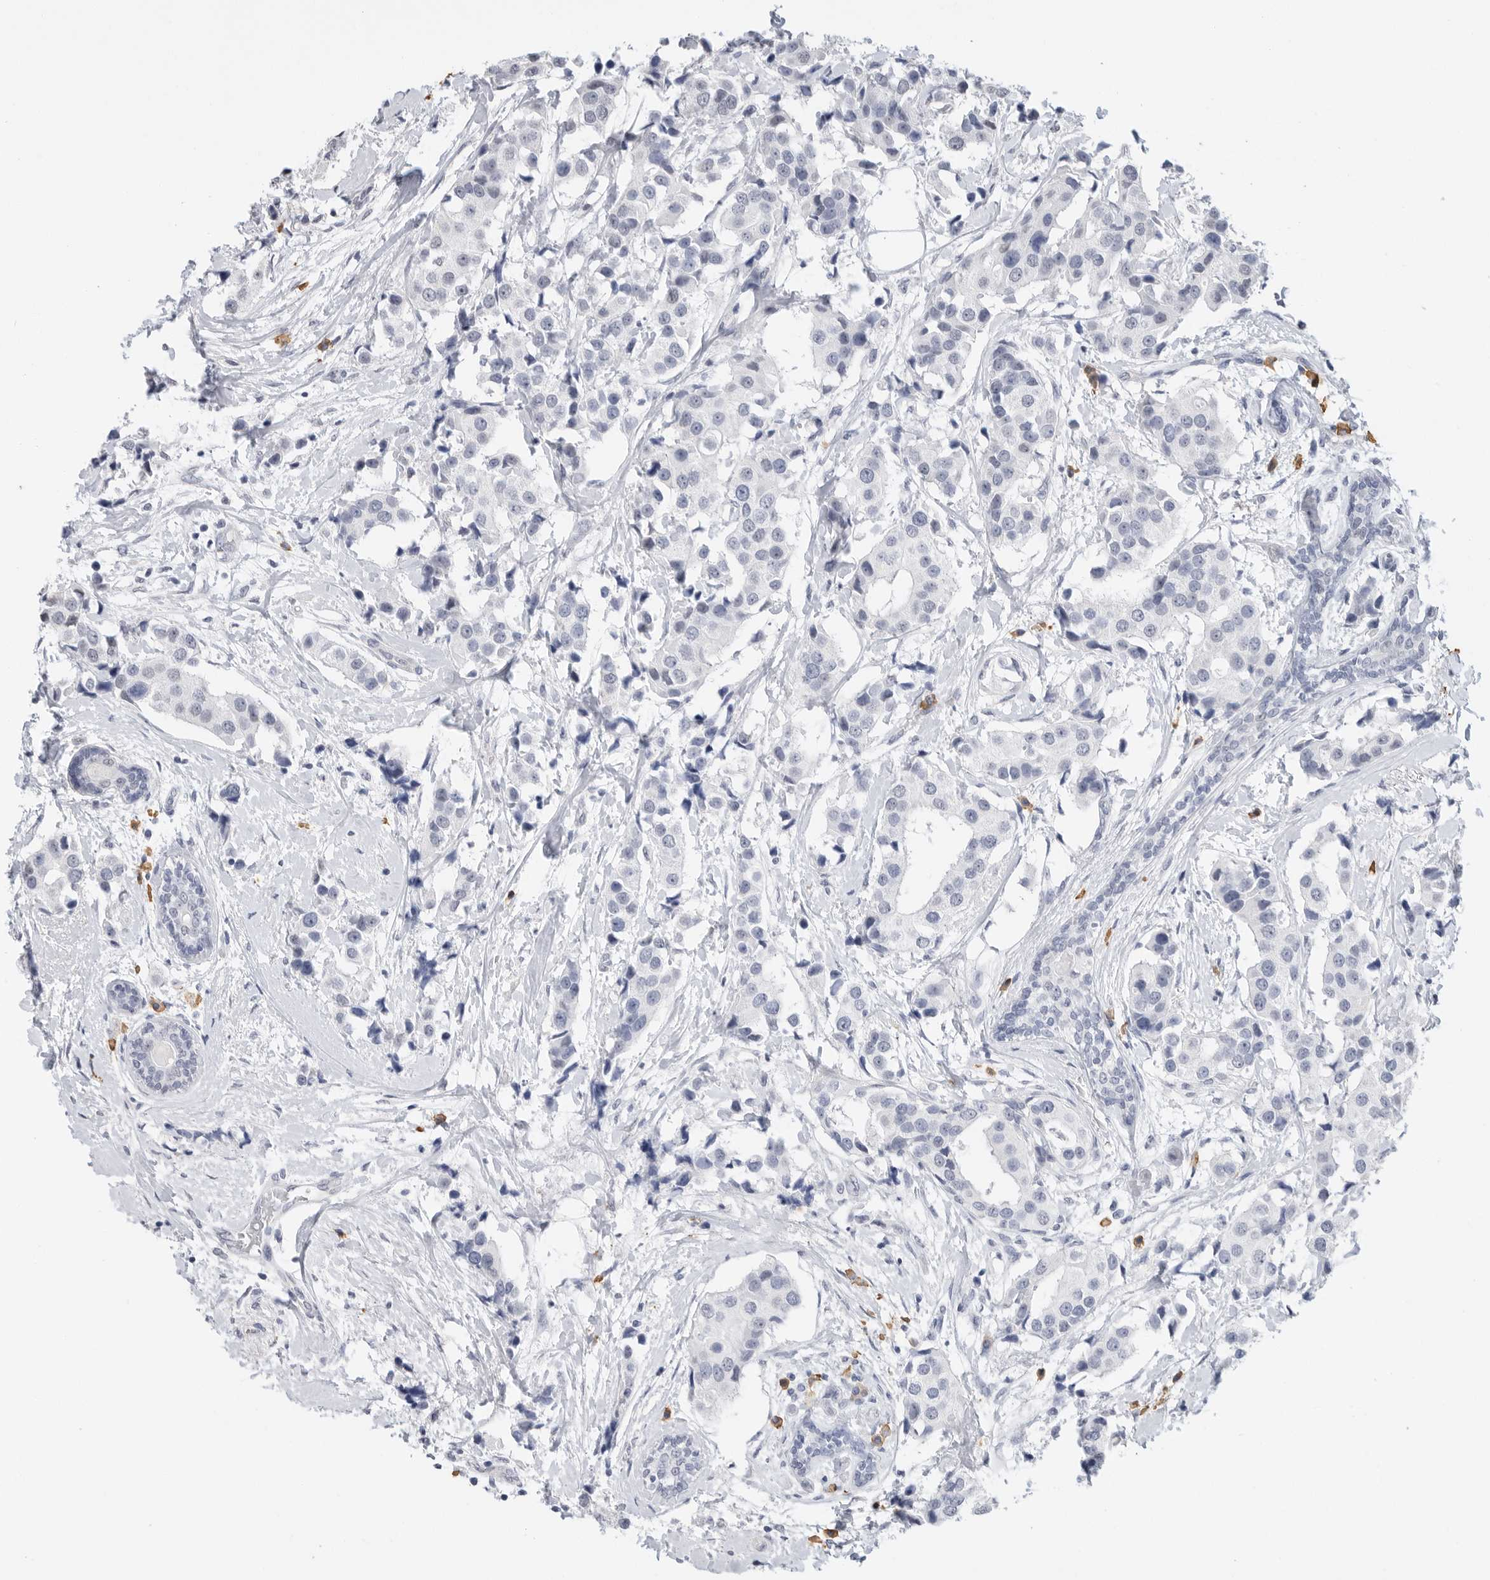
{"staining": {"intensity": "negative", "quantity": "none", "location": "none"}, "tissue": "breast cancer", "cell_type": "Tumor cells", "image_type": "cancer", "snomed": [{"axis": "morphology", "description": "Normal tissue, NOS"}, {"axis": "morphology", "description": "Duct carcinoma"}, {"axis": "topography", "description": "Breast"}], "caption": "Breast infiltrating ductal carcinoma stained for a protein using immunohistochemistry displays no positivity tumor cells.", "gene": "ARHGEF10", "patient": {"sex": "female", "age": 39}}